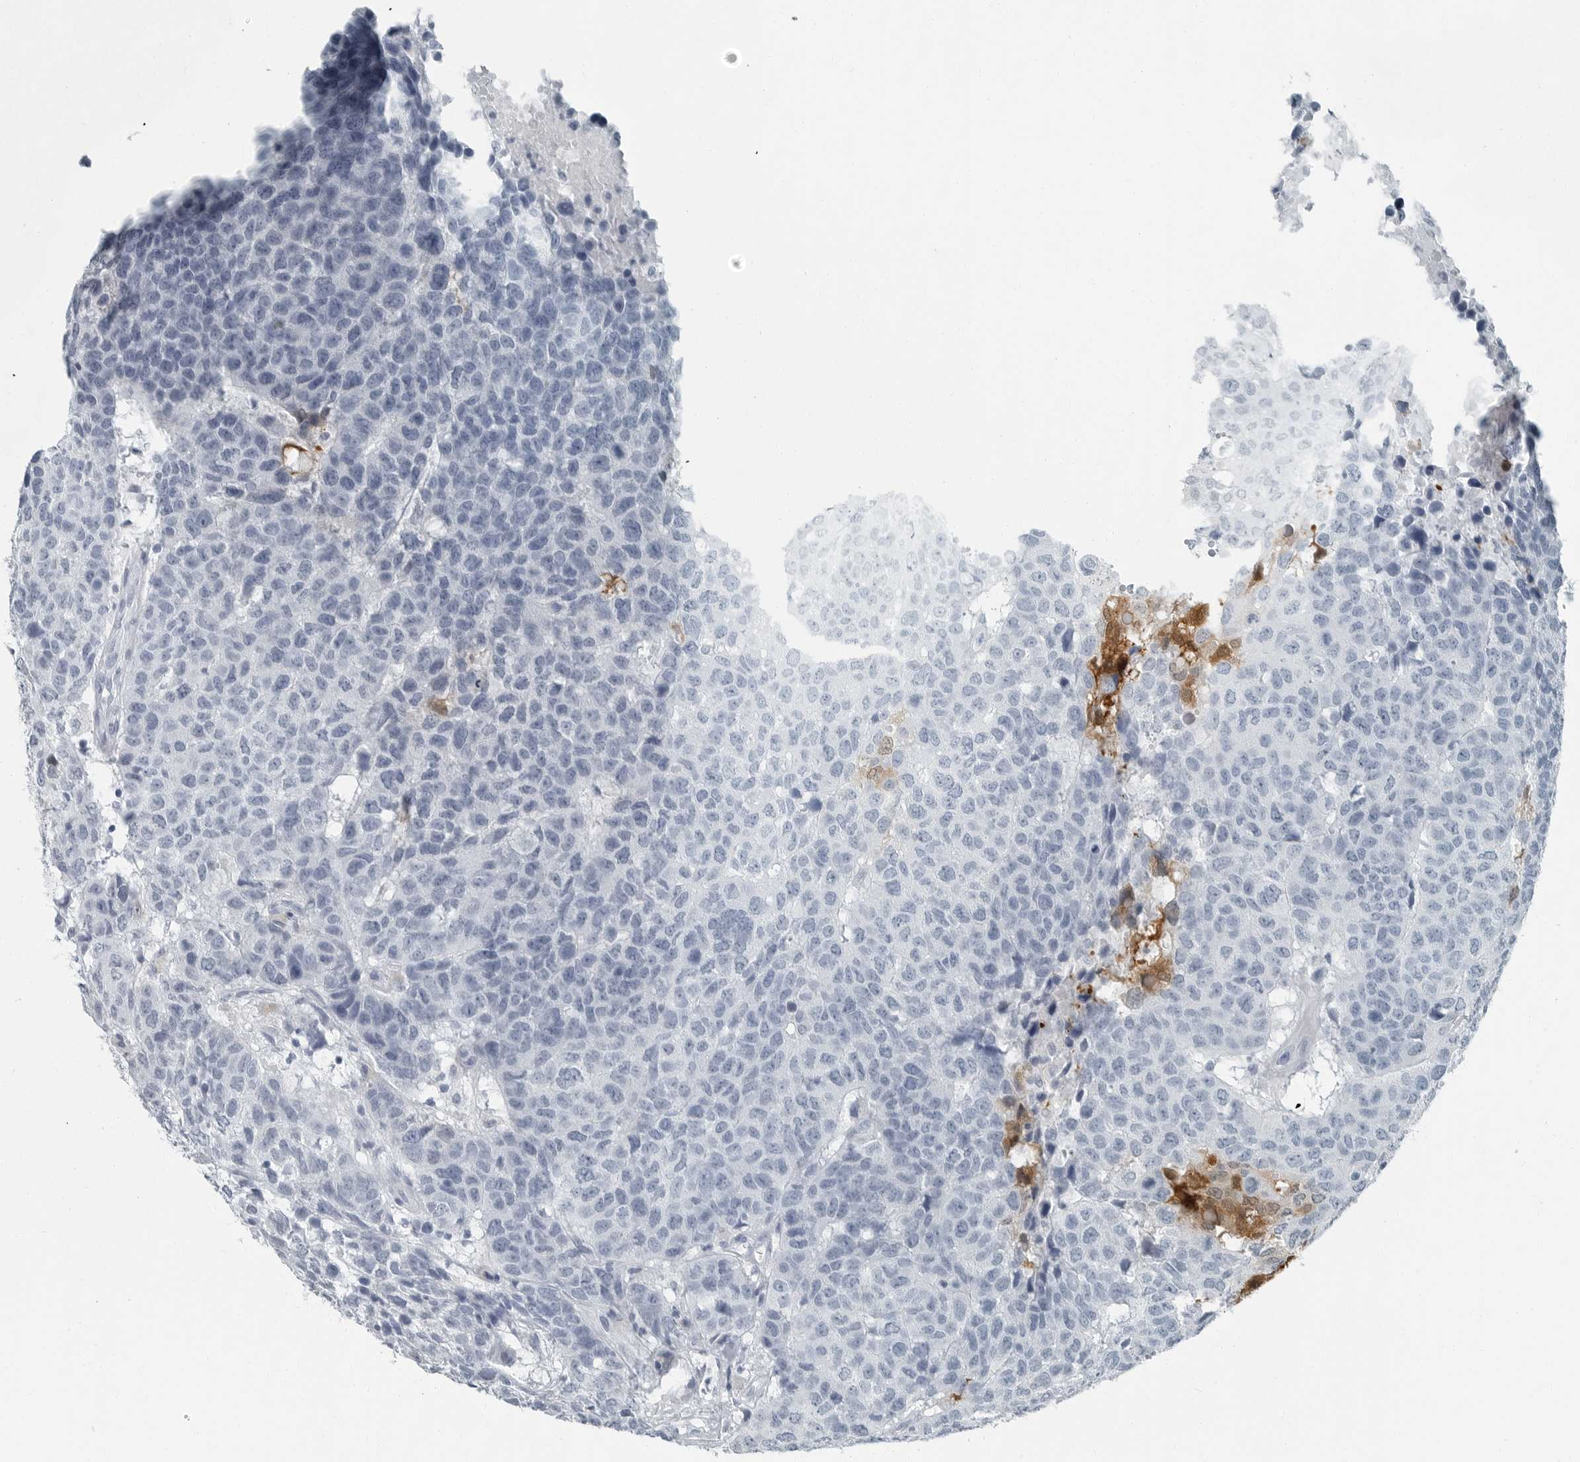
{"staining": {"intensity": "moderate", "quantity": "<25%", "location": "cytoplasmic/membranous,nuclear"}, "tissue": "head and neck cancer", "cell_type": "Tumor cells", "image_type": "cancer", "snomed": [{"axis": "morphology", "description": "Squamous cell carcinoma, NOS"}, {"axis": "topography", "description": "Head-Neck"}], "caption": "Protein analysis of squamous cell carcinoma (head and neck) tissue reveals moderate cytoplasmic/membranous and nuclear staining in about <25% of tumor cells.", "gene": "FABP6", "patient": {"sex": "male", "age": 66}}